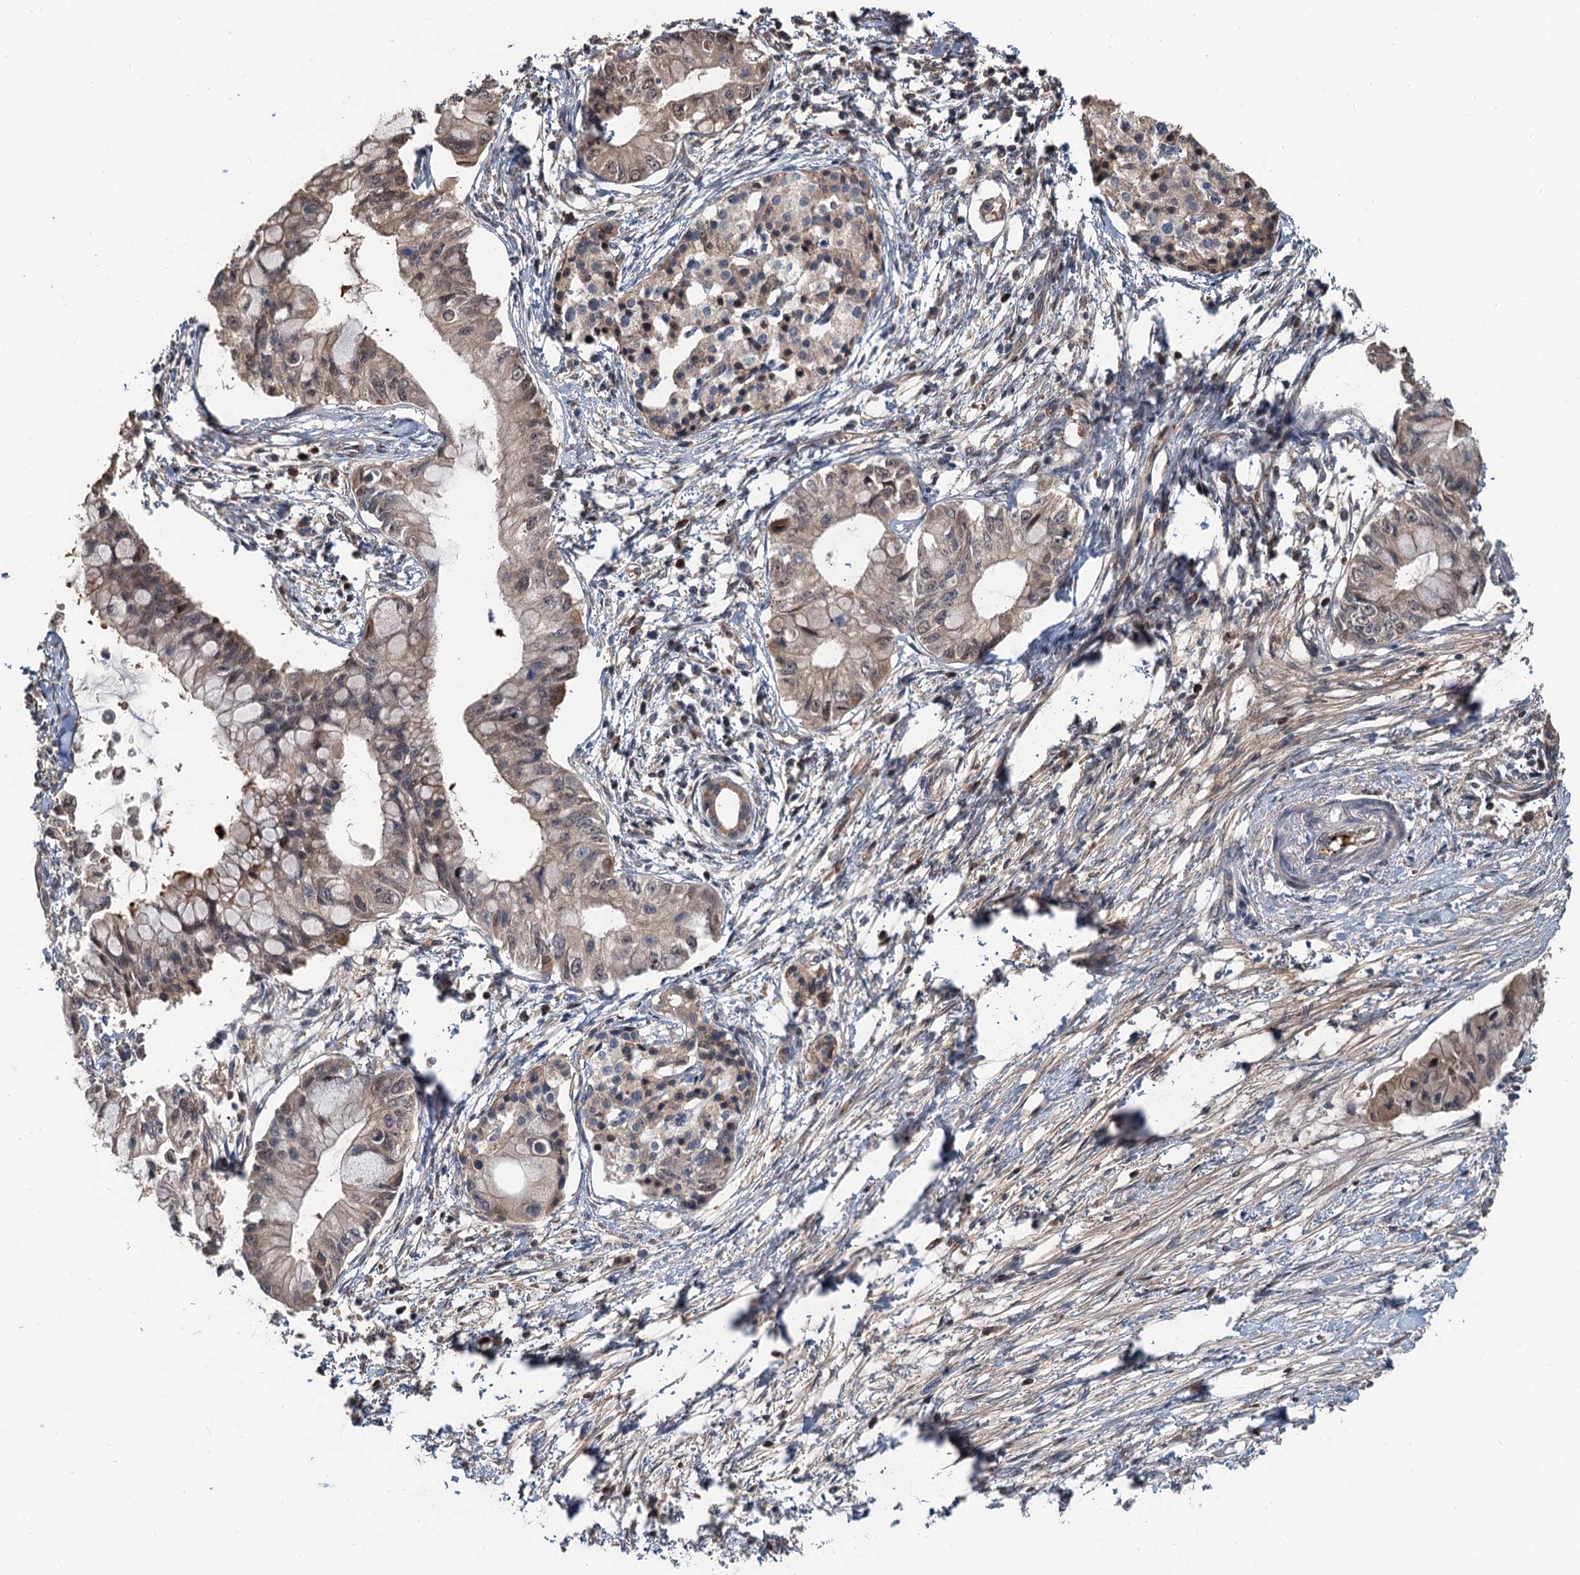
{"staining": {"intensity": "weak", "quantity": "<25%", "location": "cytoplasmic/membranous,nuclear"}, "tissue": "pancreatic cancer", "cell_type": "Tumor cells", "image_type": "cancer", "snomed": [{"axis": "morphology", "description": "Adenocarcinoma, NOS"}, {"axis": "topography", "description": "Pancreas"}], "caption": "Pancreatic cancer was stained to show a protein in brown. There is no significant positivity in tumor cells.", "gene": "DEXI", "patient": {"sex": "male", "age": 48}}